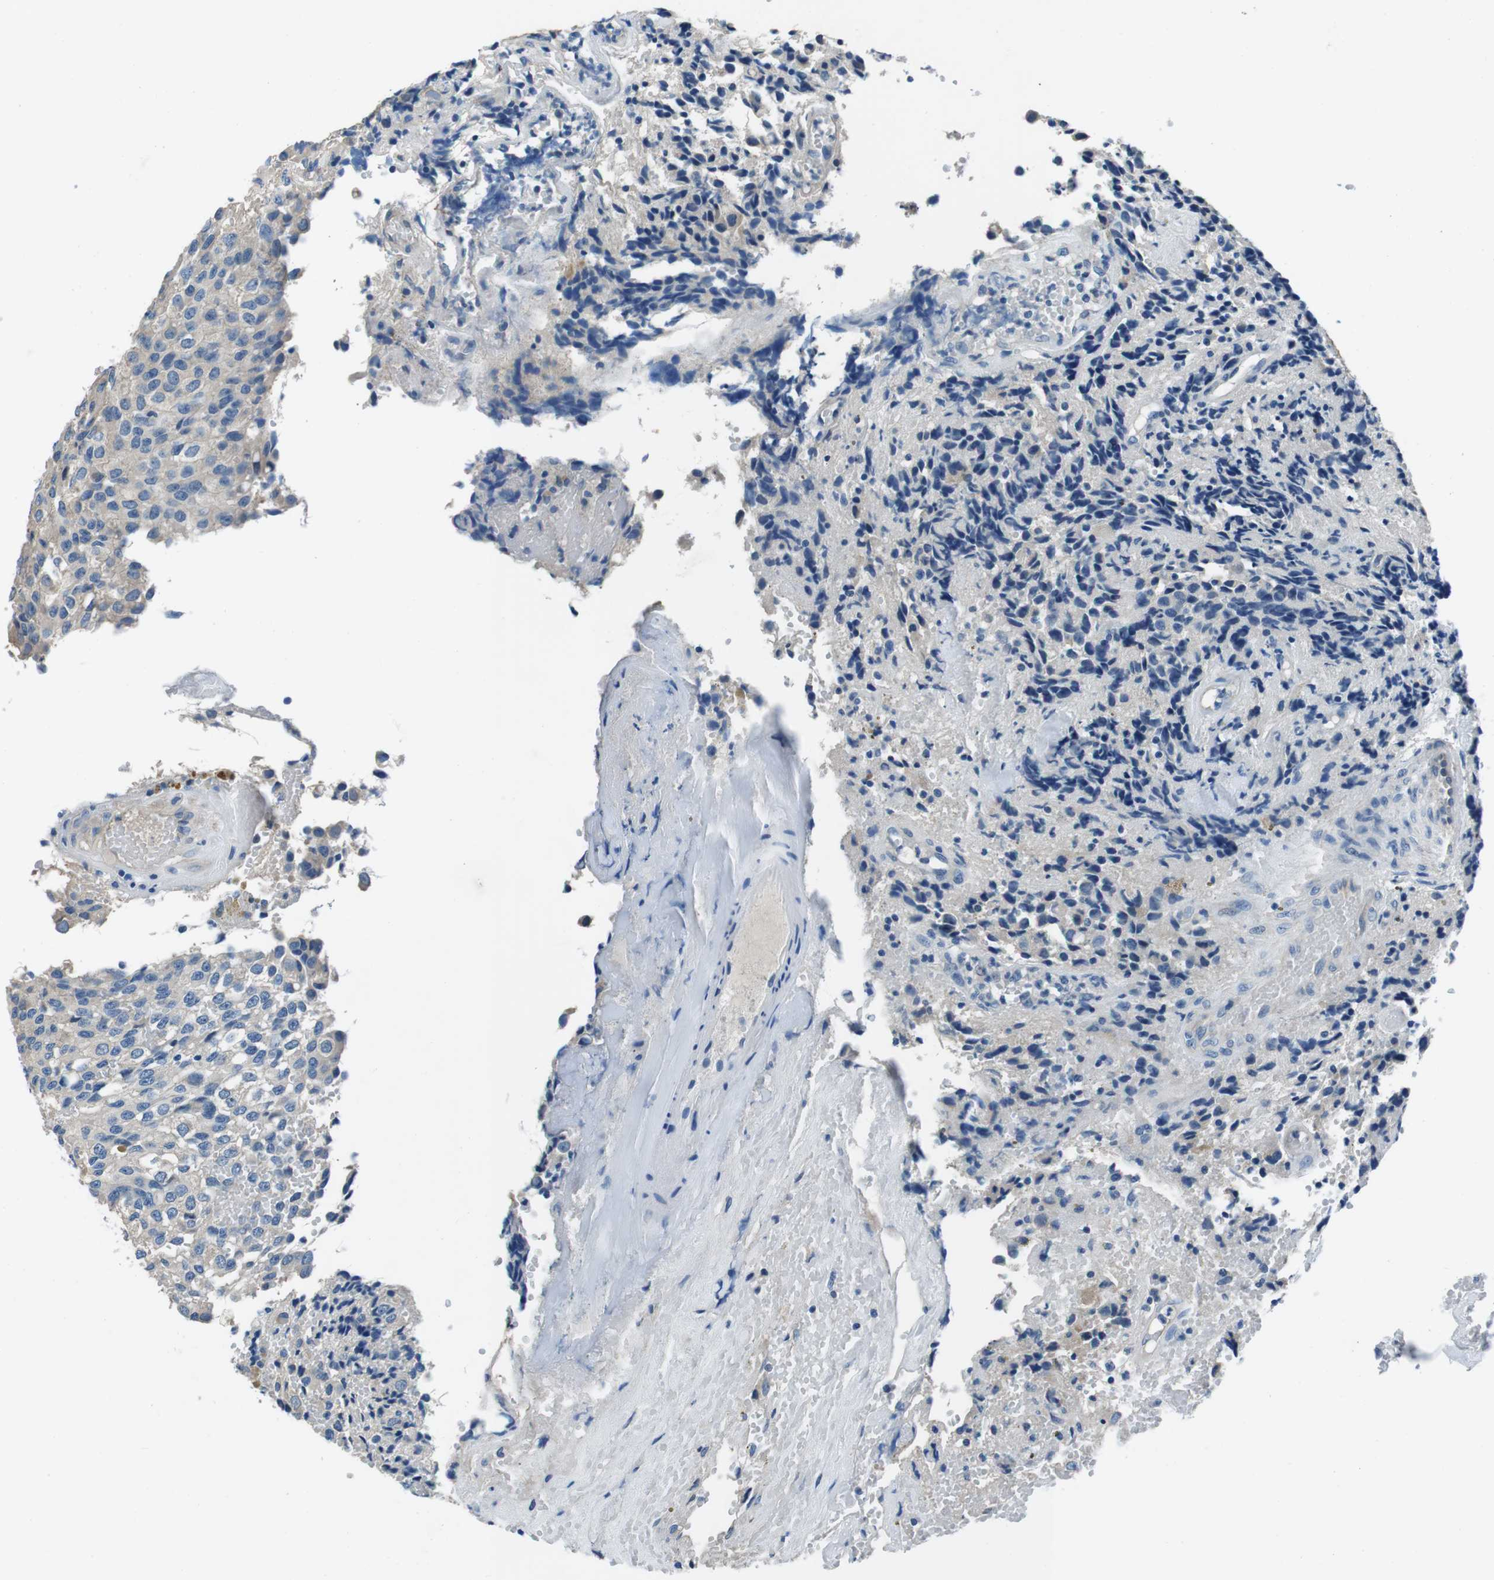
{"staining": {"intensity": "weak", "quantity": "<25%", "location": "cytoplasmic/membranous"}, "tissue": "glioma", "cell_type": "Tumor cells", "image_type": "cancer", "snomed": [{"axis": "morphology", "description": "Glioma, malignant, High grade"}, {"axis": "topography", "description": "Brain"}], "caption": "Immunohistochemistry of glioma exhibits no expression in tumor cells.", "gene": "CASQ1", "patient": {"sex": "male", "age": 32}}